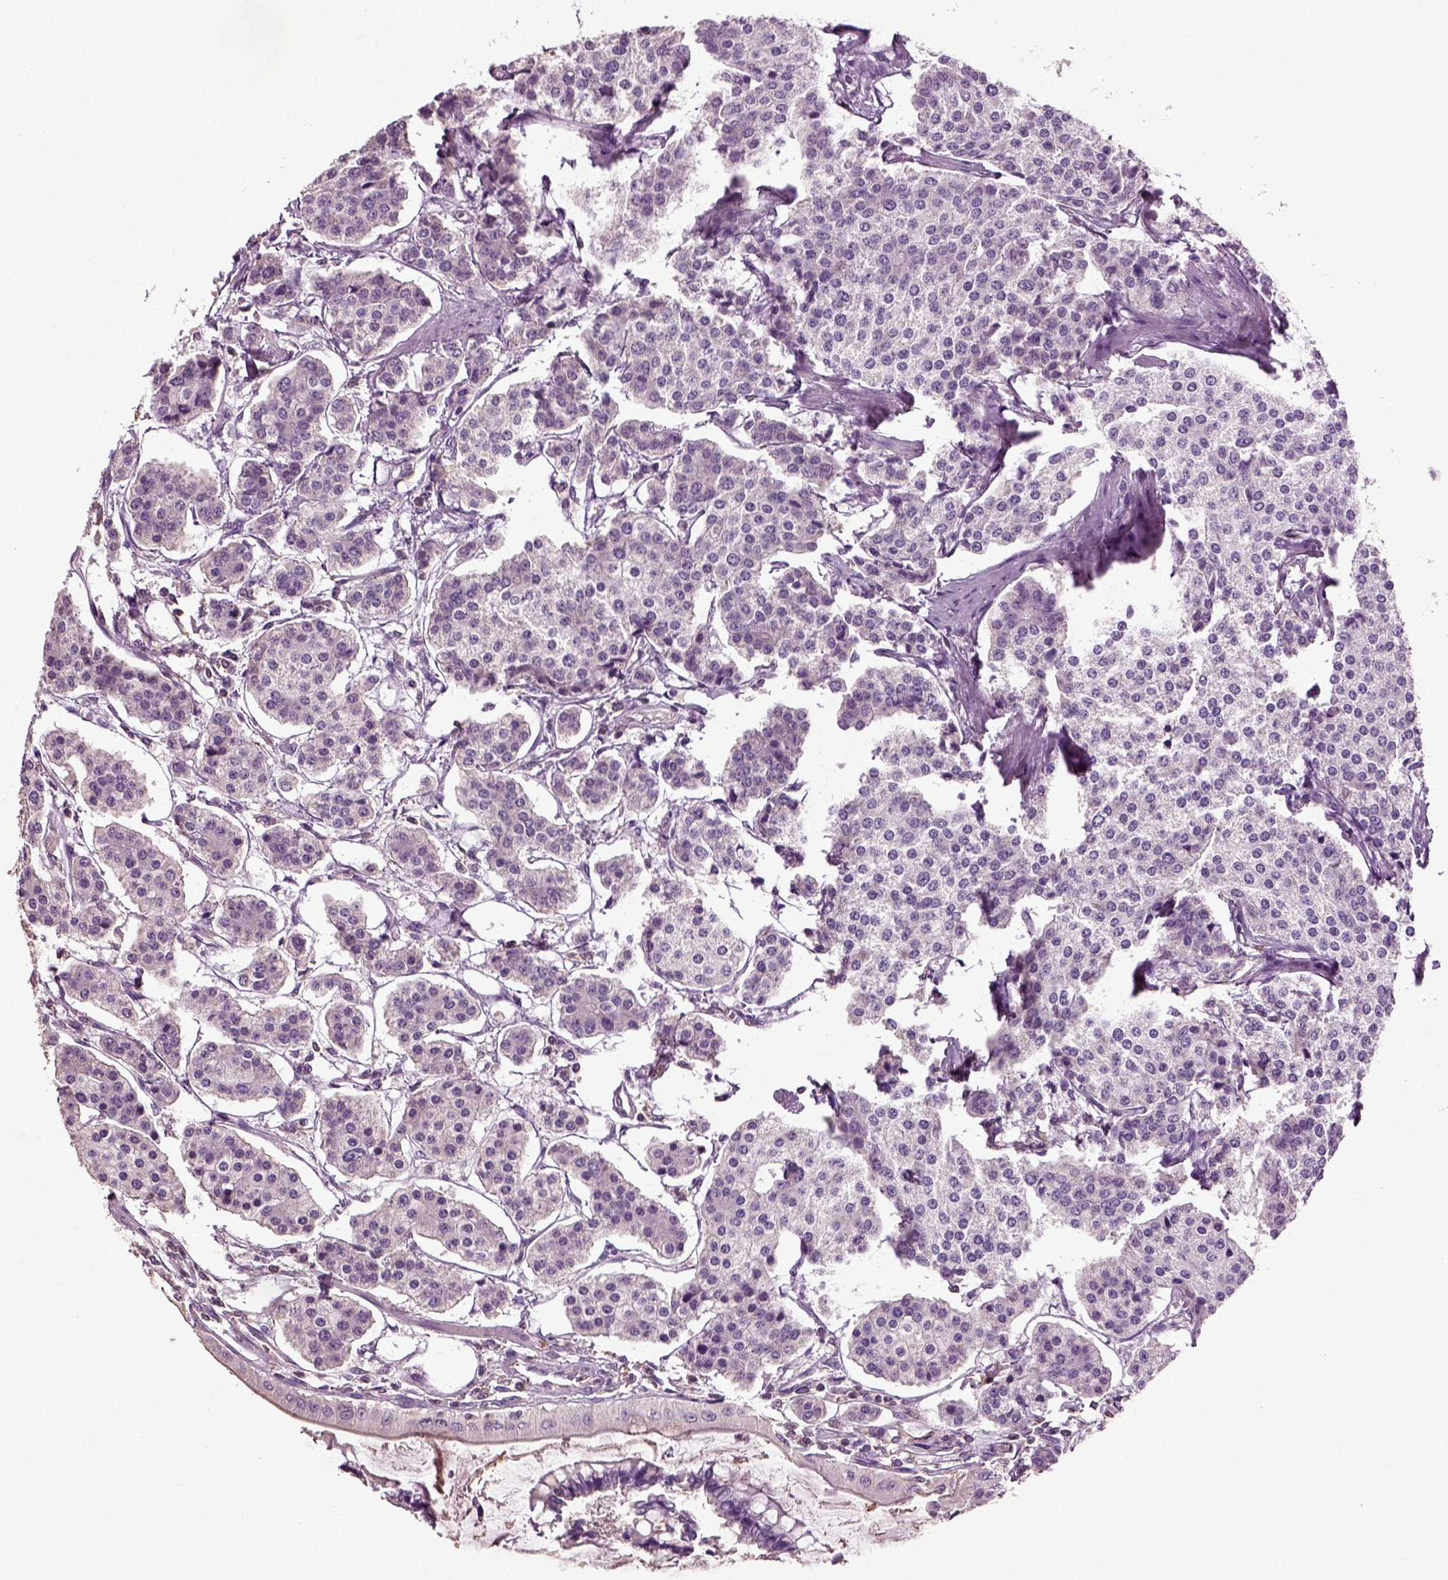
{"staining": {"intensity": "negative", "quantity": "none", "location": "none"}, "tissue": "carcinoid", "cell_type": "Tumor cells", "image_type": "cancer", "snomed": [{"axis": "morphology", "description": "Carcinoid, malignant, NOS"}, {"axis": "topography", "description": "Small intestine"}], "caption": "This is a image of IHC staining of malignant carcinoid, which shows no staining in tumor cells.", "gene": "DEFB118", "patient": {"sex": "female", "age": 65}}